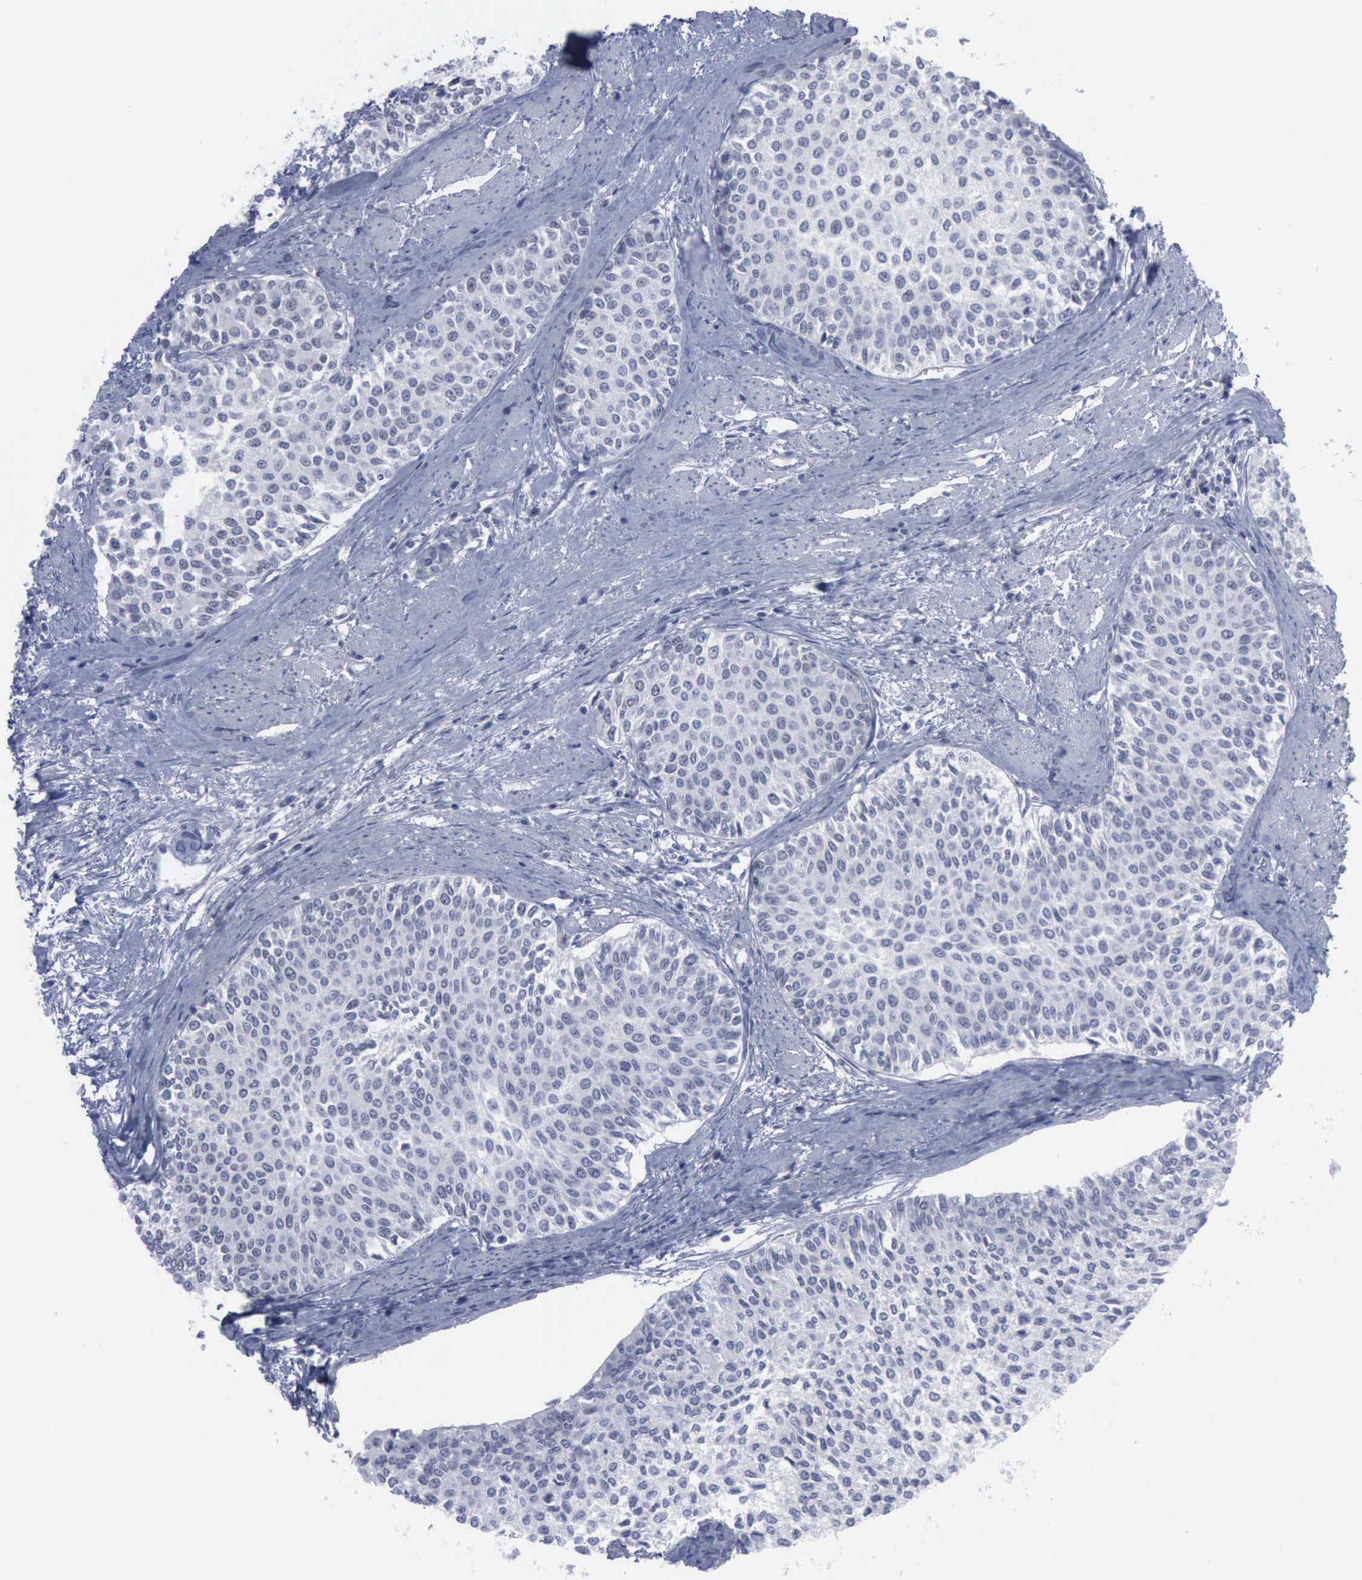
{"staining": {"intensity": "negative", "quantity": "none", "location": "none"}, "tissue": "urothelial cancer", "cell_type": "Tumor cells", "image_type": "cancer", "snomed": [{"axis": "morphology", "description": "Urothelial carcinoma, Low grade"}, {"axis": "topography", "description": "Urinary bladder"}], "caption": "IHC image of urothelial carcinoma (low-grade) stained for a protein (brown), which displays no positivity in tumor cells.", "gene": "MCM5", "patient": {"sex": "female", "age": 73}}